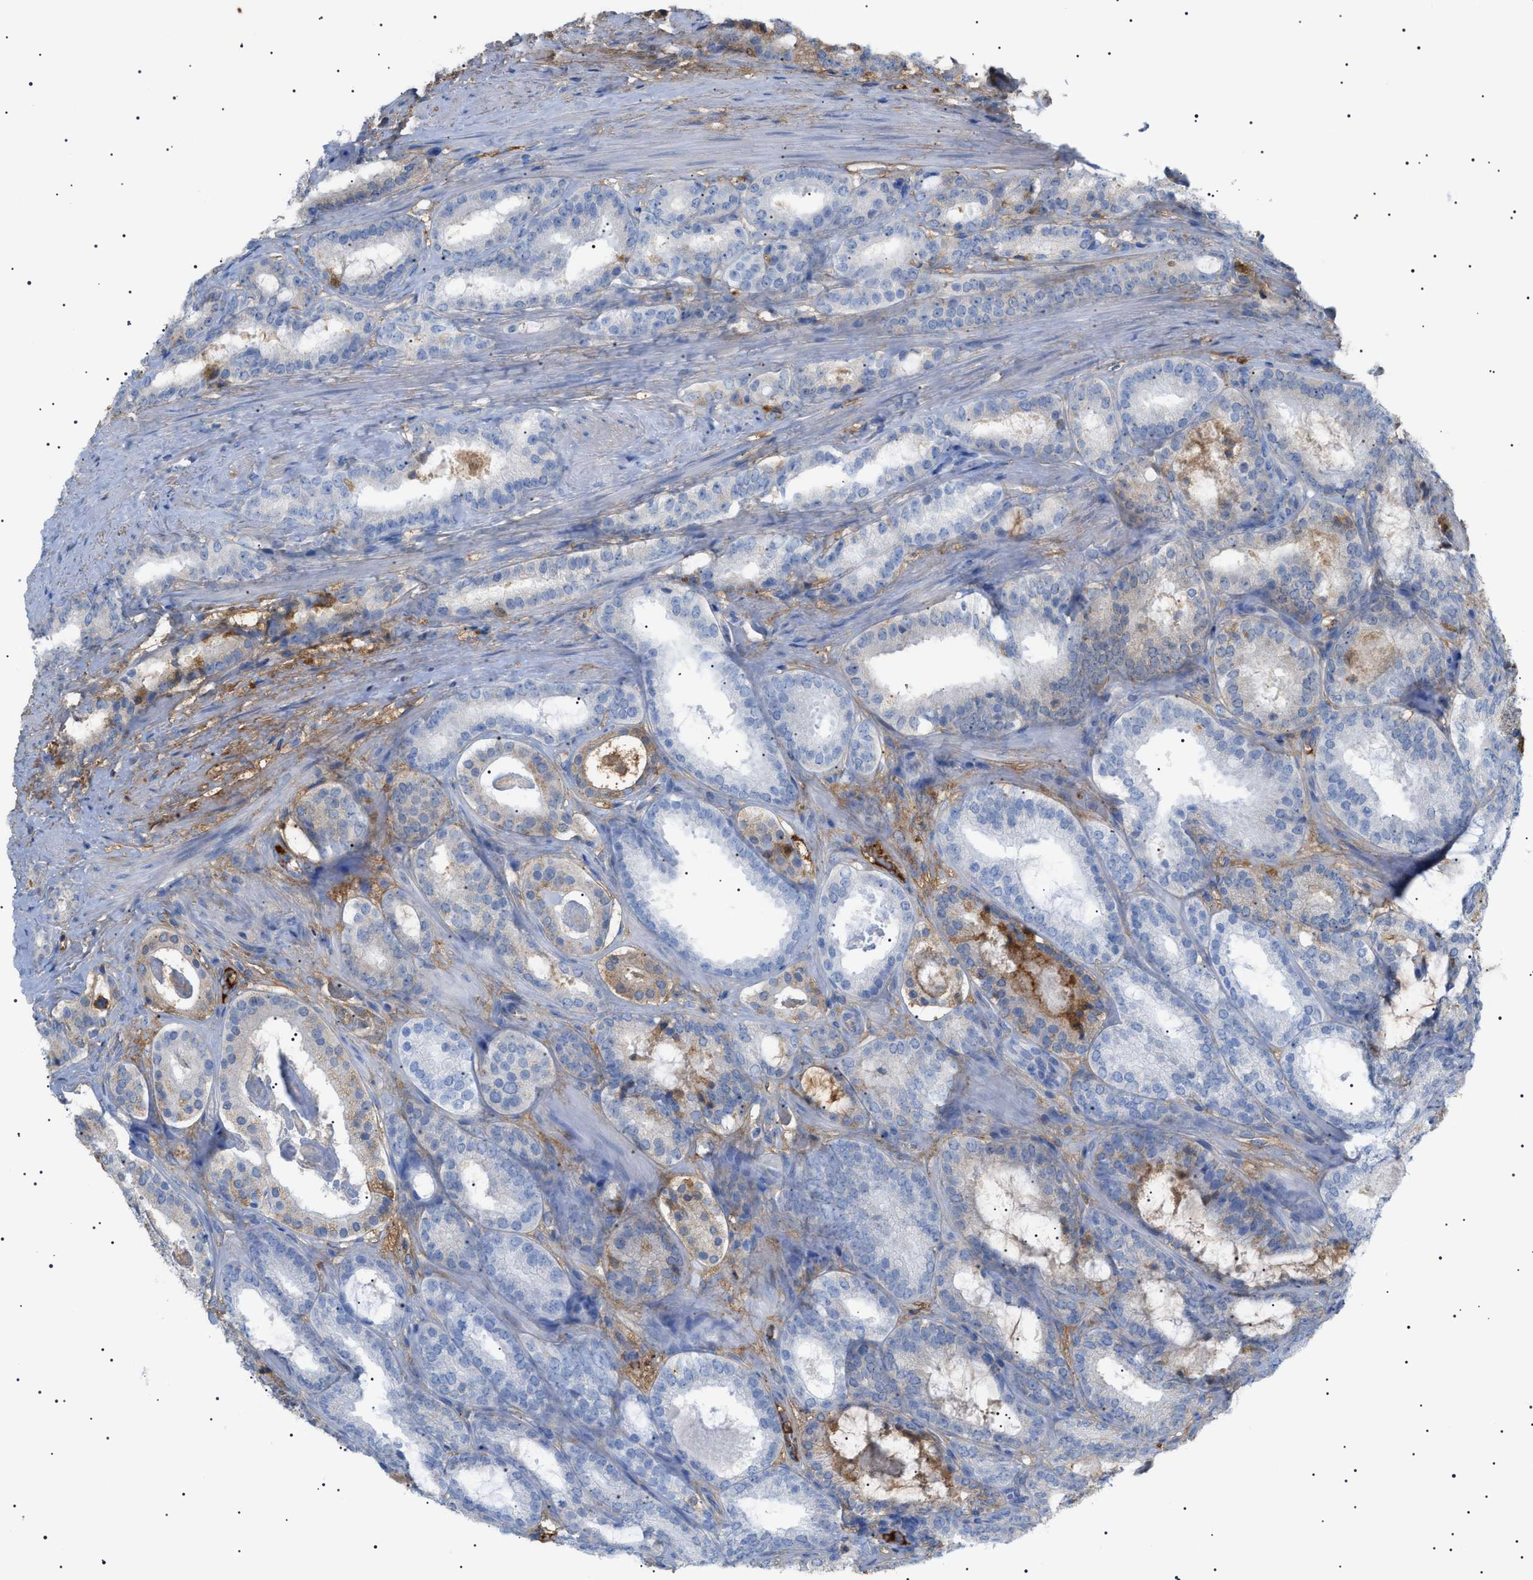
{"staining": {"intensity": "weak", "quantity": "25%-75%", "location": "cytoplasmic/membranous"}, "tissue": "prostate cancer", "cell_type": "Tumor cells", "image_type": "cancer", "snomed": [{"axis": "morphology", "description": "Adenocarcinoma, Low grade"}, {"axis": "topography", "description": "Prostate"}], "caption": "DAB immunohistochemical staining of prostate cancer shows weak cytoplasmic/membranous protein positivity in approximately 25%-75% of tumor cells. (DAB = brown stain, brightfield microscopy at high magnification).", "gene": "LPA", "patient": {"sex": "male", "age": 69}}